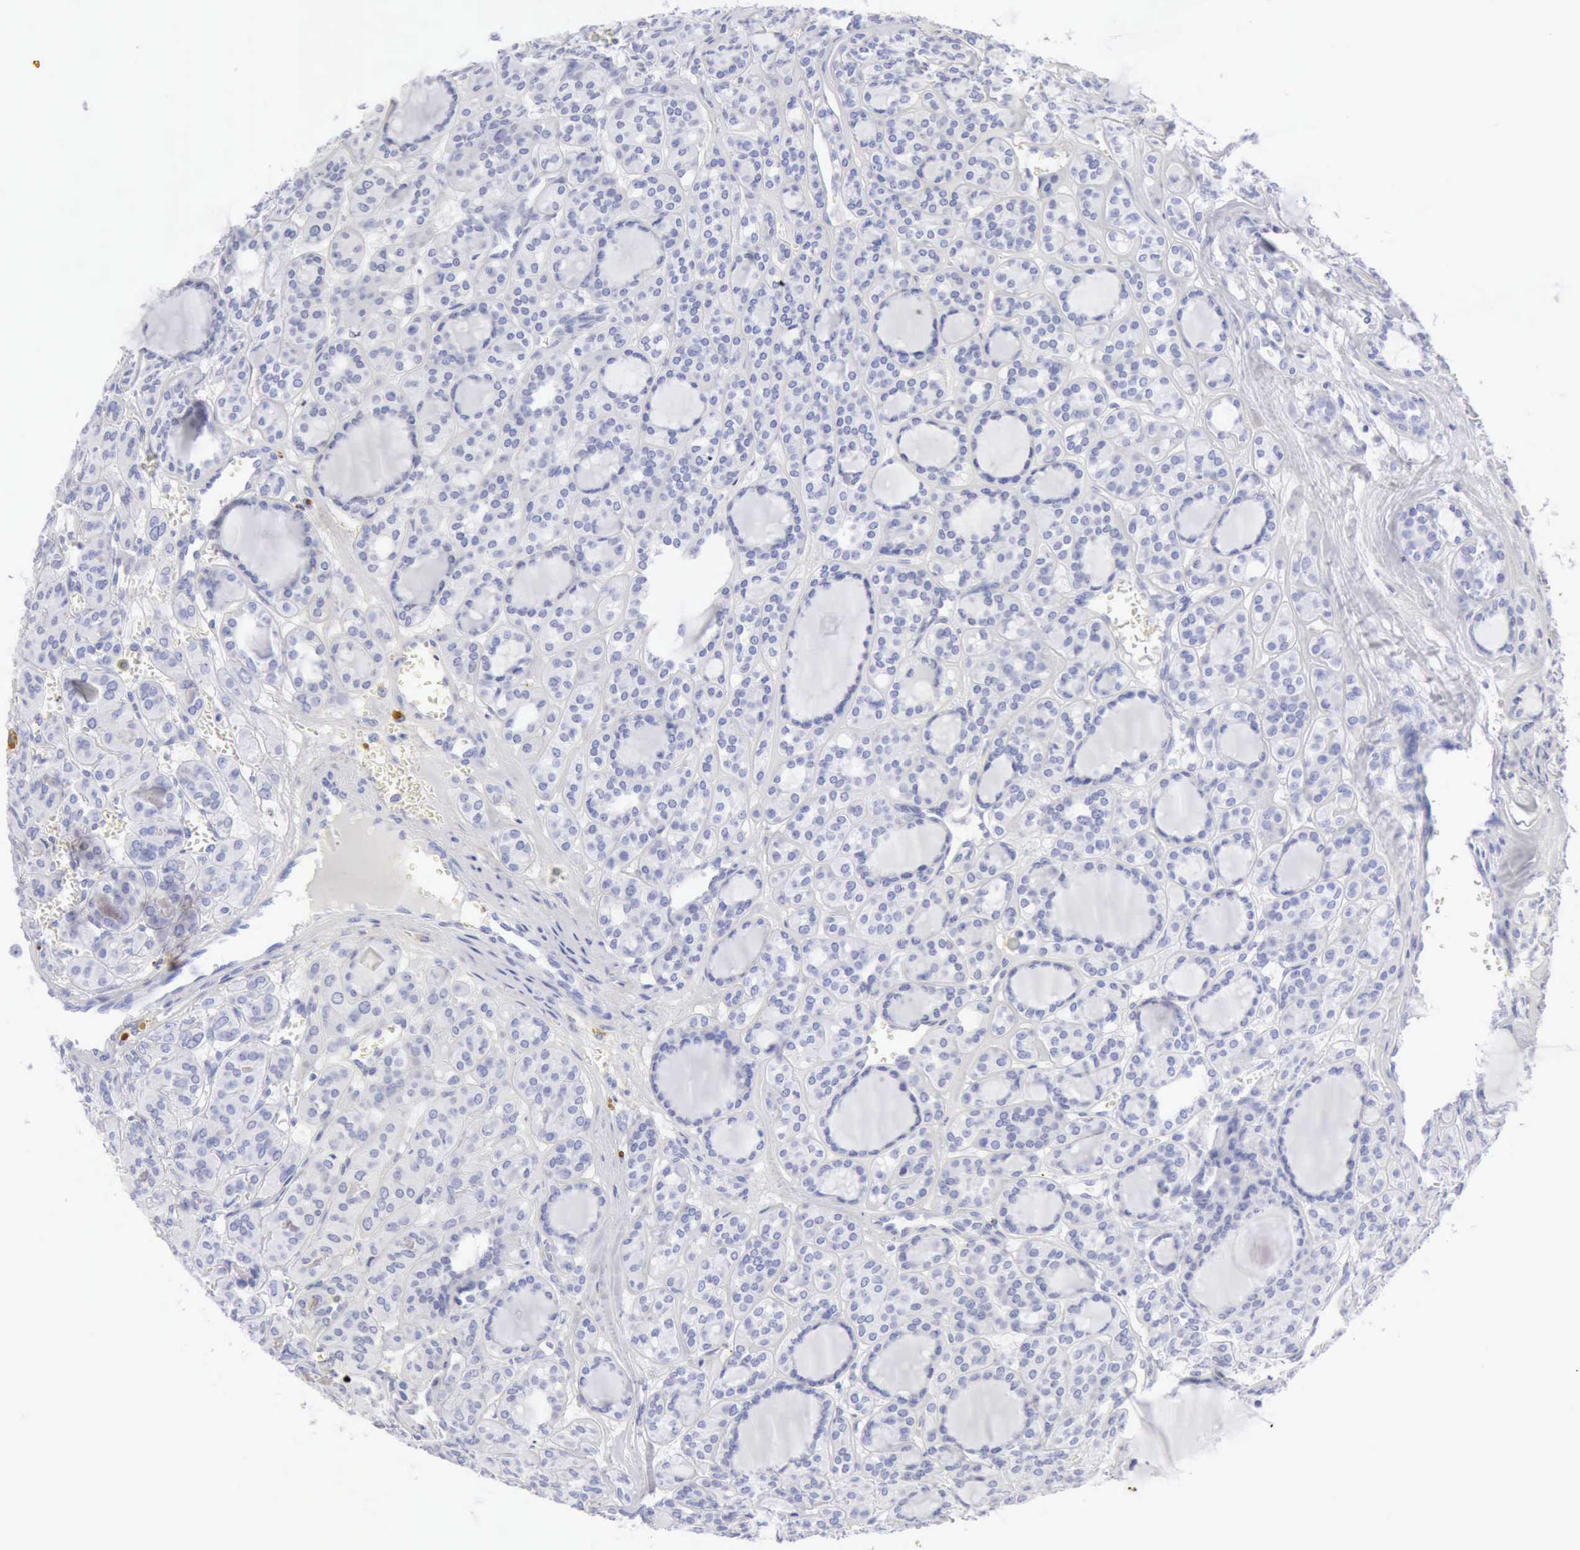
{"staining": {"intensity": "negative", "quantity": "none", "location": "none"}, "tissue": "thyroid cancer", "cell_type": "Tumor cells", "image_type": "cancer", "snomed": [{"axis": "morphology", "description": "Follicular adenoma carcinoma, NOS"}, {"axis": "topography", "description": "Thyroid gland"}], "caption": "Human thyroid cancer stained for a protein using immunohistochemistry (IHC) reveals no positivity in tumor cells.", "gene": "KRT5", "patient": {"sex": "female", "age": 71}}